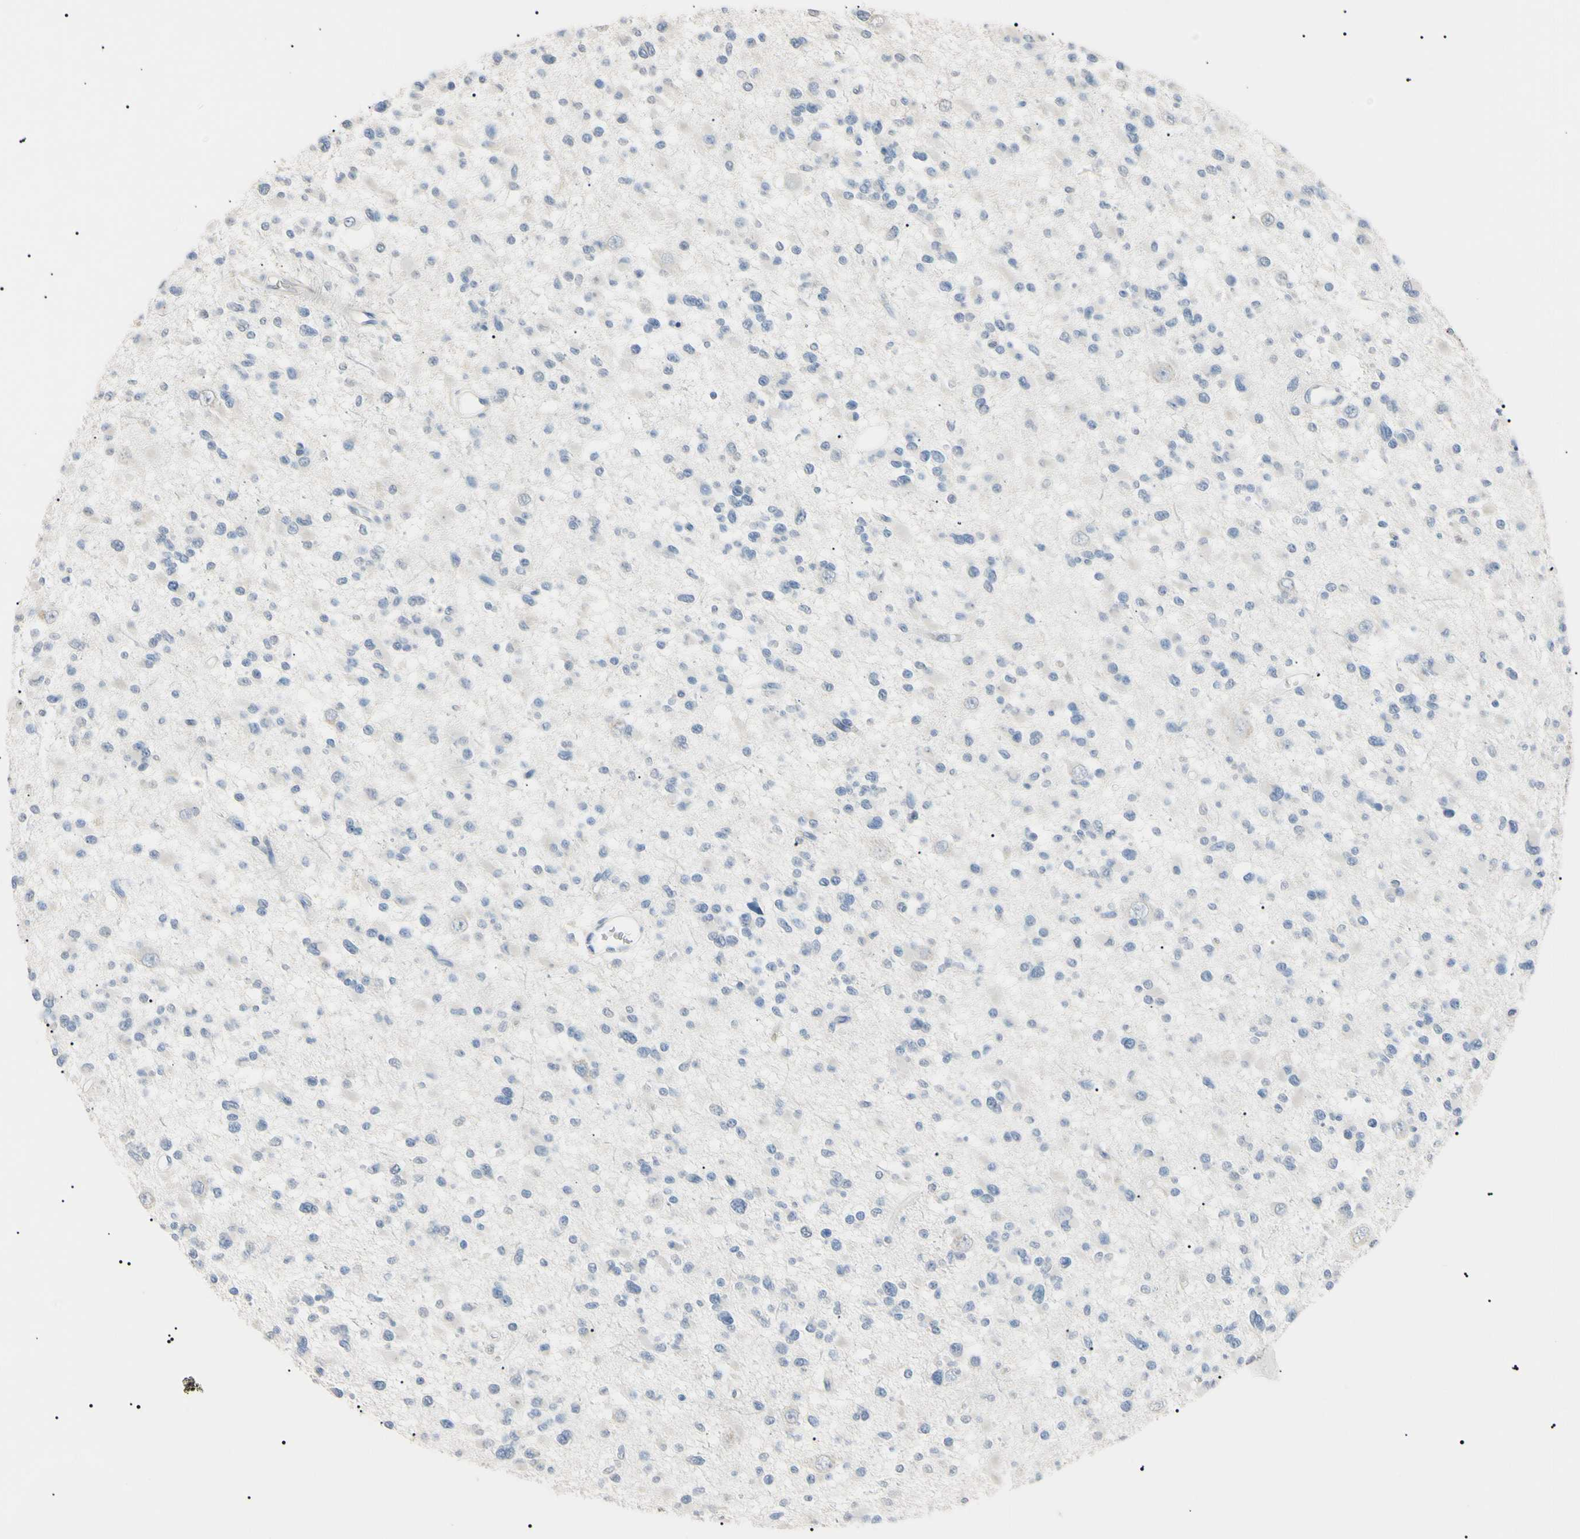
{"staining": {"intensity": "negative", "quantity": "none", "location": "none"}, "tissue": "glioma", "cell_type": "Tumor cells", "image_type": "cancer", "snomed": [{"axis": "morphology", "description": "Glioma, malignant, Low grade"}, {"axis": "topography", "description": "Brain"}], "caption": "A high-resolution image shows IHC staining of glioma, which exhibits no significant expression in tumor cells.", "gene": "CGB3", "patient": {"sex": "female", "age": 22}}